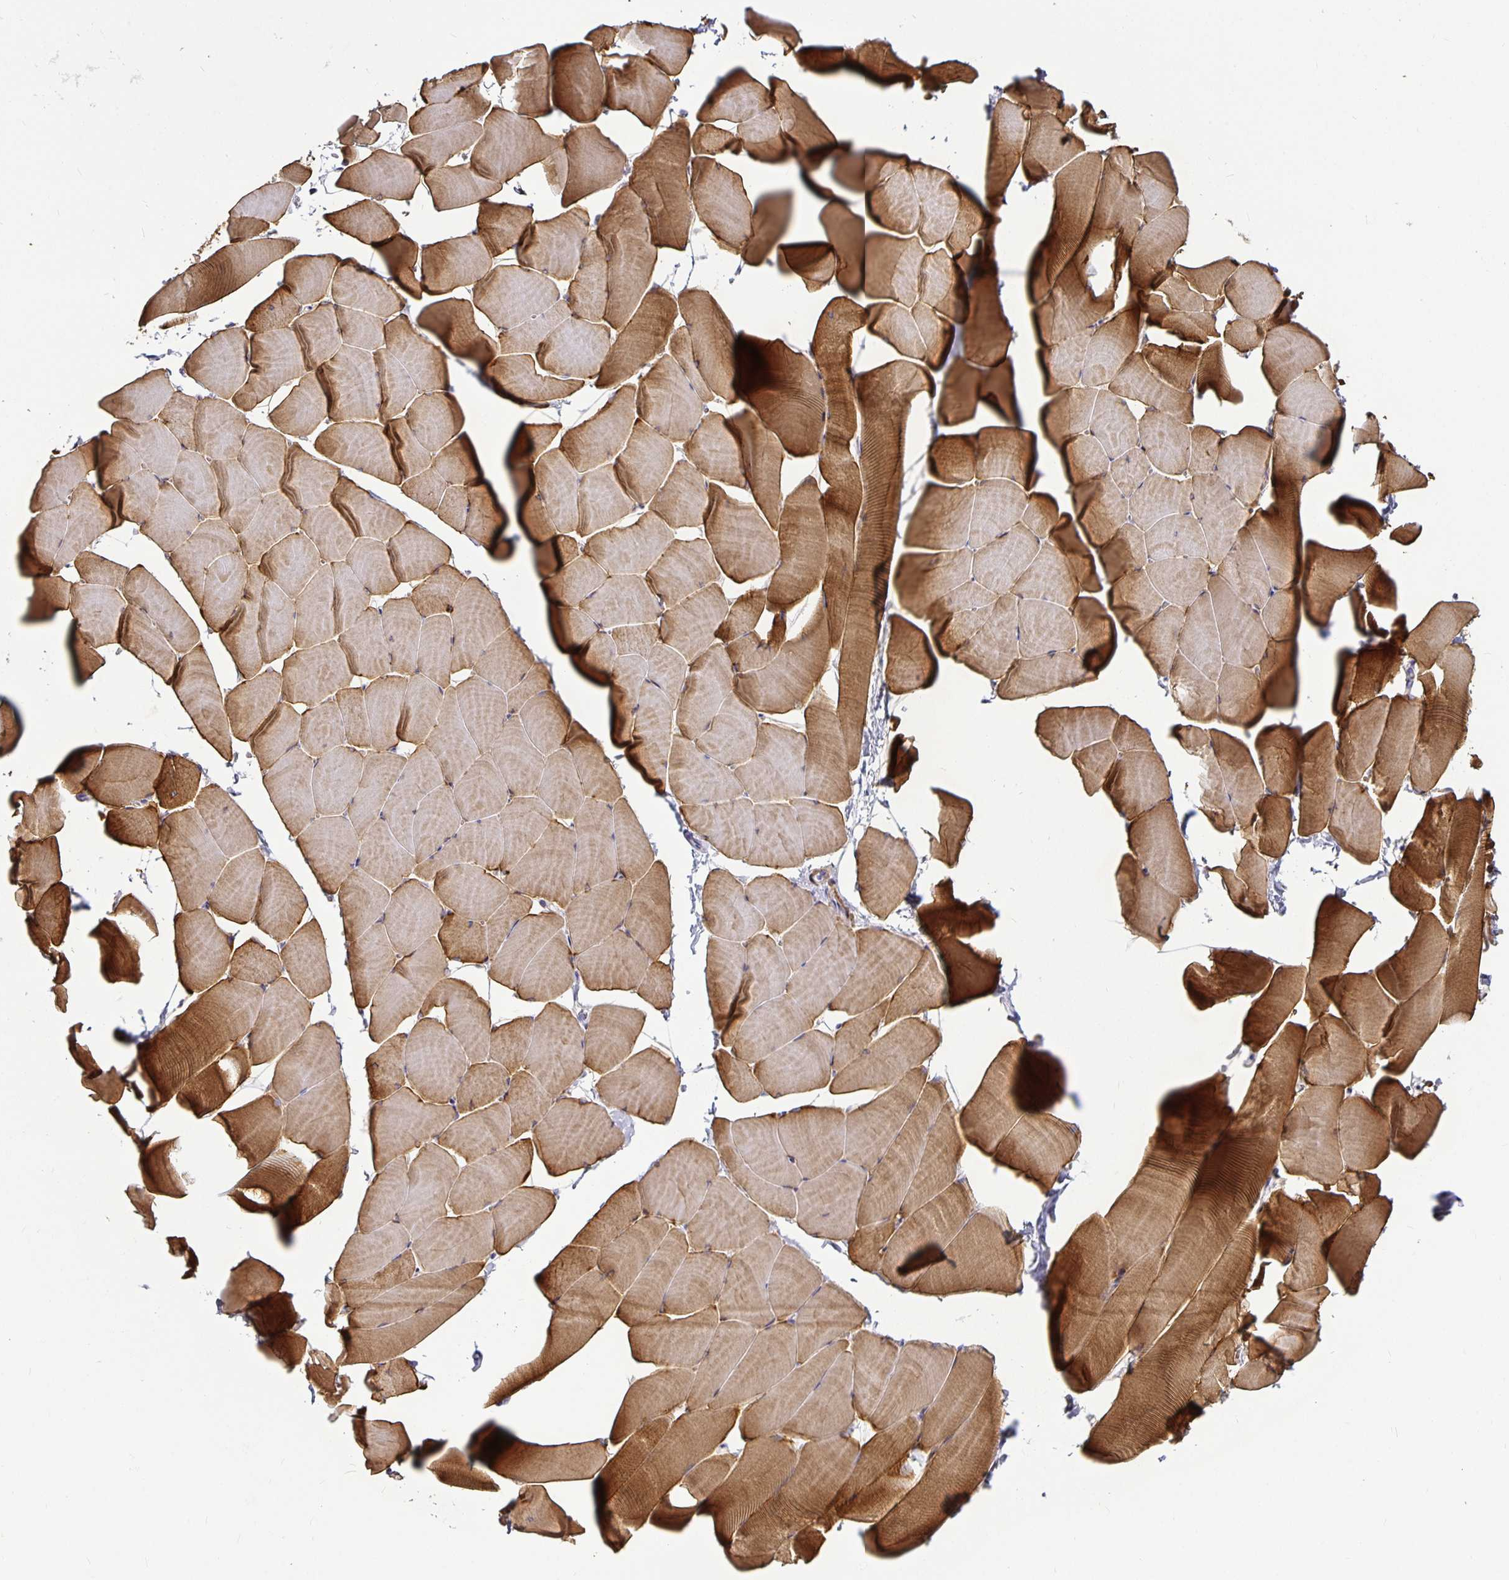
{"staining": {"intensity": "strong", "quantity": "25%-75%", "location": "cytoplasmic/membranous"}, "tissue": "skeletal muscle", "cell_type": "Myocytes", "image_type": "normal", "snomed": [{"axis": "morphology", "description": "Normal tissue, NOS"}, {"axis": "topography", "description": "Skeletal muscle"}], "caption": "High-power microscopy captured an immunohistochemistry (IHC) image of normal skeletal muscle, revealing strong cytoplasmic/membranous positivity in about 25%-75% of myocytes. (IHC, brightfield microscopy, high magnification).", "gene": "CA12", "patient": {"sex": "male", "age": 25}}